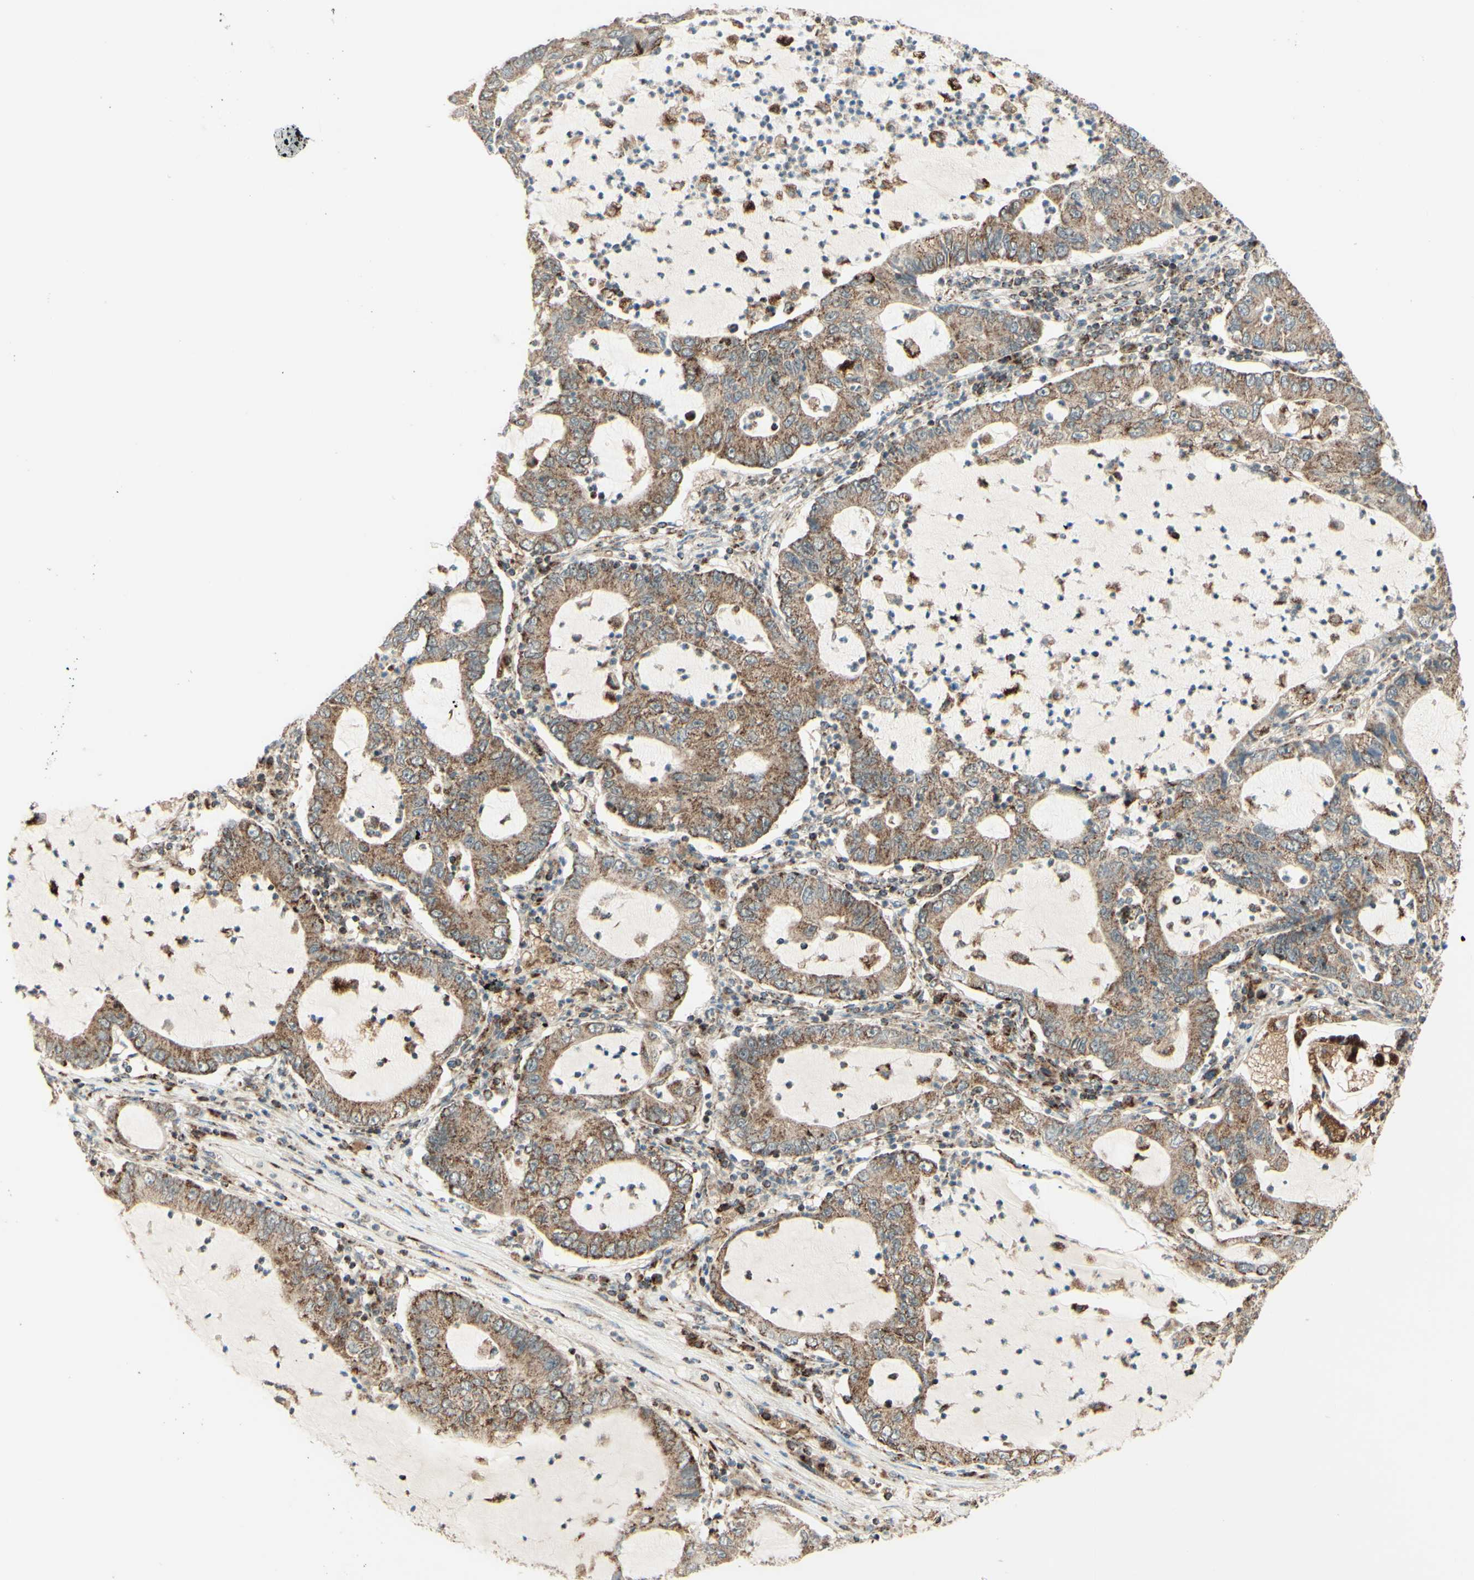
{"staining": {"intensity": "moderate", "quantity": ">75%", "location": "cytoplasmic/membranous"}, "tissue": "lung cancer", "cell_type": "Tumor cells", "image_type": "cancer", "snomed": [{"axis": "morphology", "description": "Adenocarcinoma, NOS"}, {"axis": "topography", "description": "Lung"}], "caption": "Protein expression by immunohistochemistry shows moderate cytoplasmic/membranous positivity in about >75% of tumor cells in lung cancer. The staining was performed using DAB to visualize the protein expression in brown, while the nuclei were stained in blue with hematoxylin (Magnification: 20x).", "gene": "DHRS3", "patient": {"sex": "female", "age": 51}}